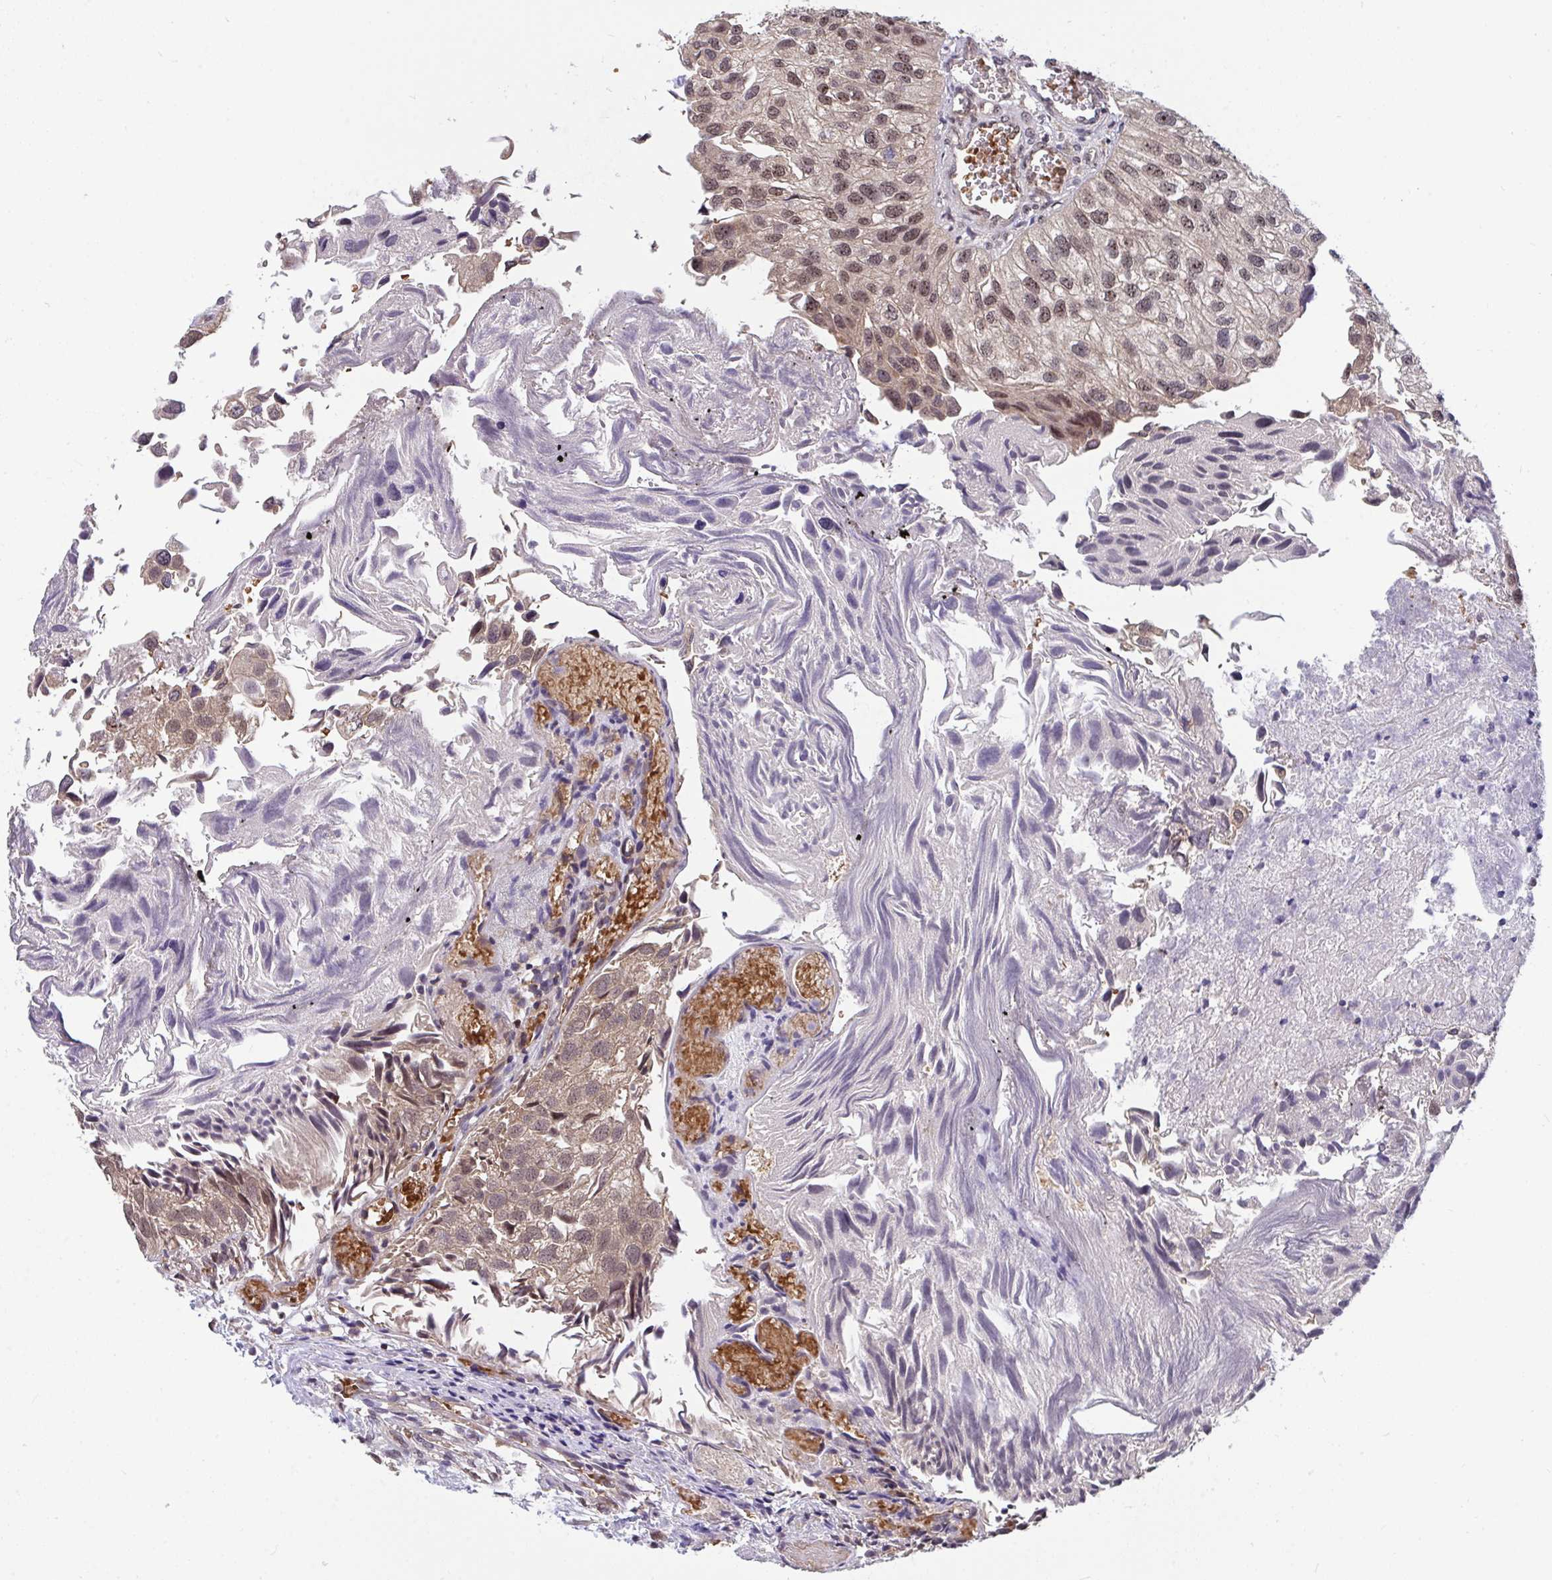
{"staining": {"intensity": "moderate", "quantity": ">75%", "location": "nuclear"}, "tissue": "urothelial cancer", "cell_type": "Tumor cells", "image_type": "cancer", "snomed": [{"axis": "morphology", "description": "Urothelial carcinoma, Low grade"}, {"axis": "topography", "description": "Urinary bladder"}], "caption": "The immunohistochemical stain highlights moderate nuclear staining in tumor cells of urothelial cancer tissue. (Brightfield microscopy of DAB IHC at high magnification).", "gene": "PPP1CA", "patient": {"sex": "female", "age": 89}}